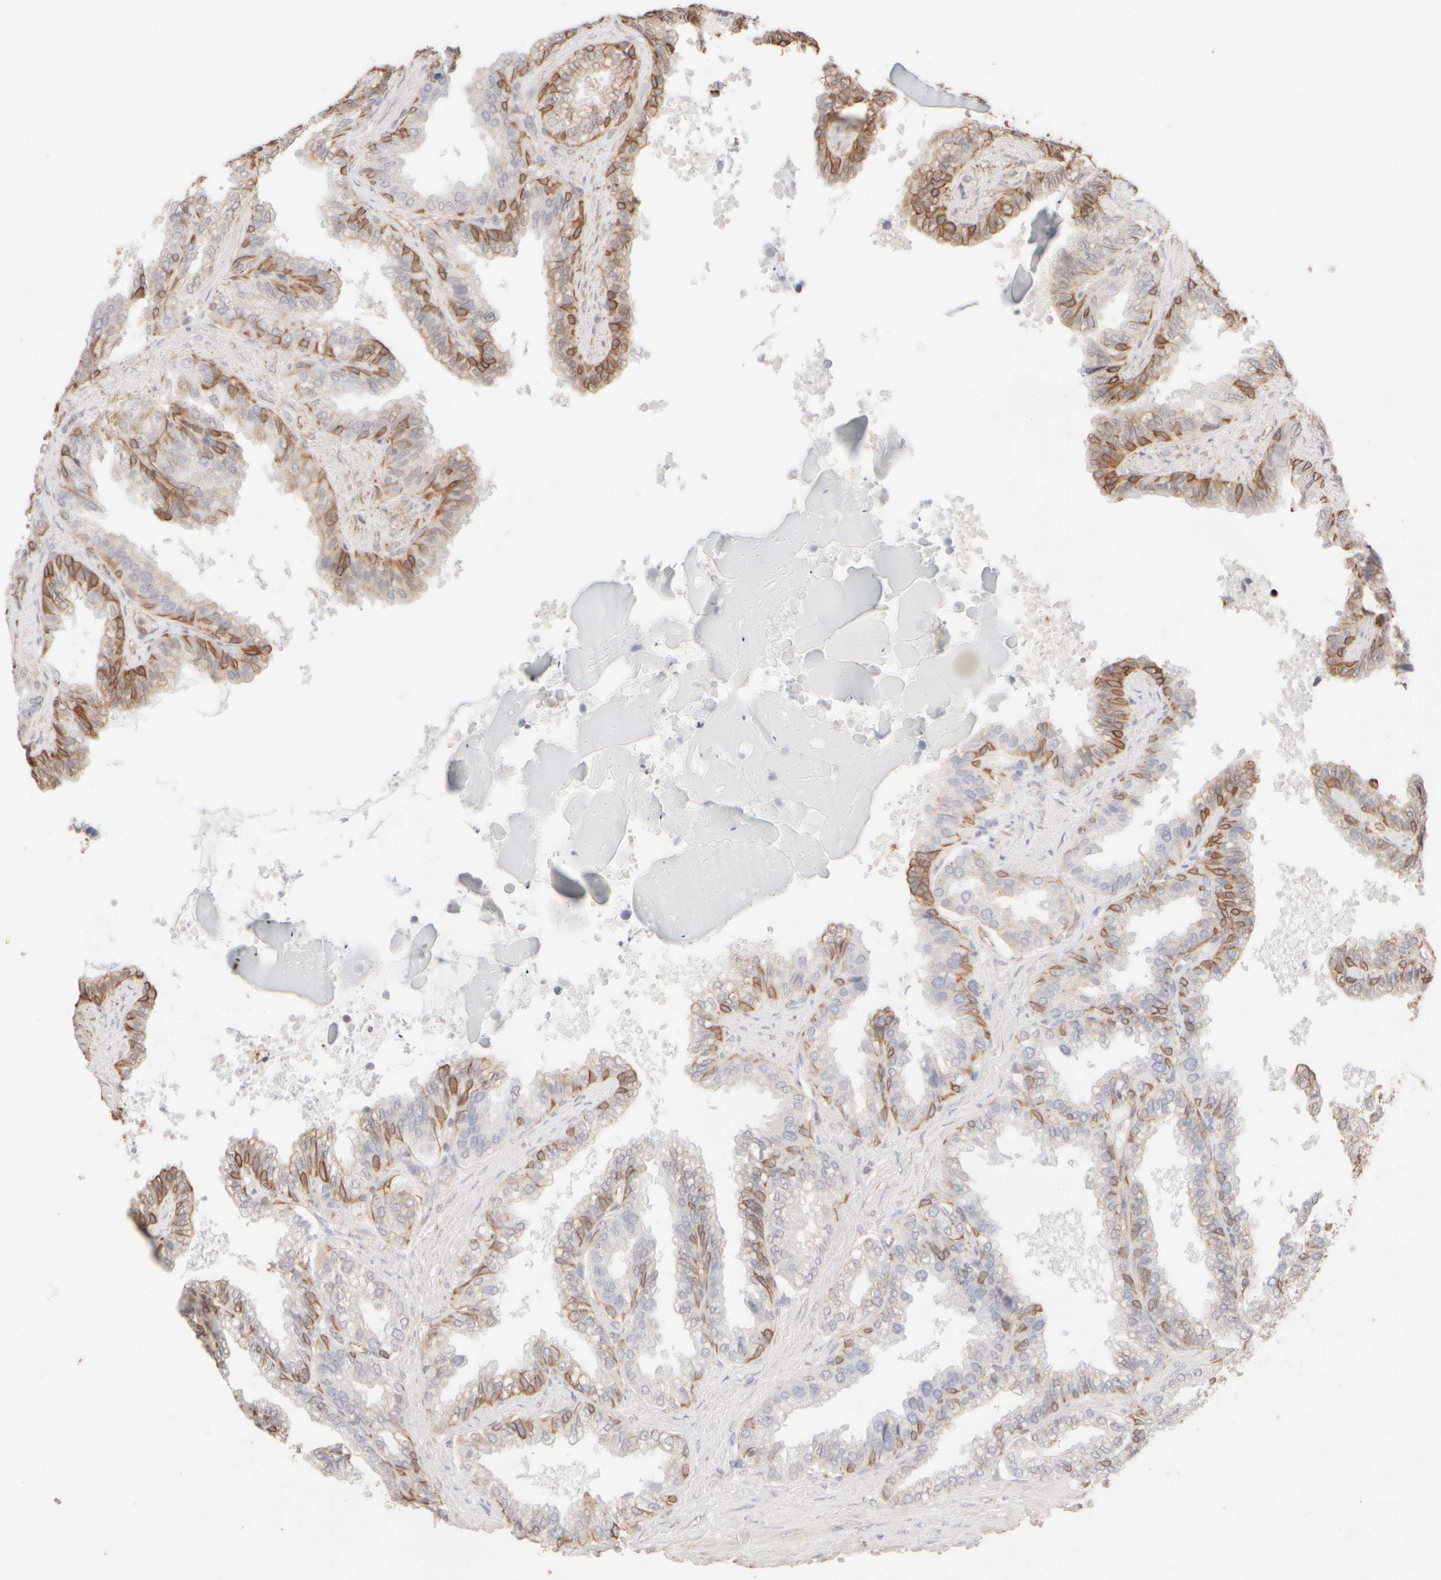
{"staining": {"intensity": "moderate", "quantity": "25%-75%", "location": "cytoplasmic/membranous"}, "tissue": "seminal vesicle", "cell_type": "Glandular cells", "image_type": "normal", "snomed": [{"axis": "morphology", "description": "Normal tissue, NOS"}, {"axis": "topography", "description": "Seminal veicle"}], "caption": "DAB (3,3'-diaminobenzidine) immunohistochemical staining of benign seminal vesicle reveals moderate cytoplasmic/membranous protein expression in about 25%-75% of glandular cells.", "gene": "KRT15", "patient": {"sex": "male", "age": 46}}